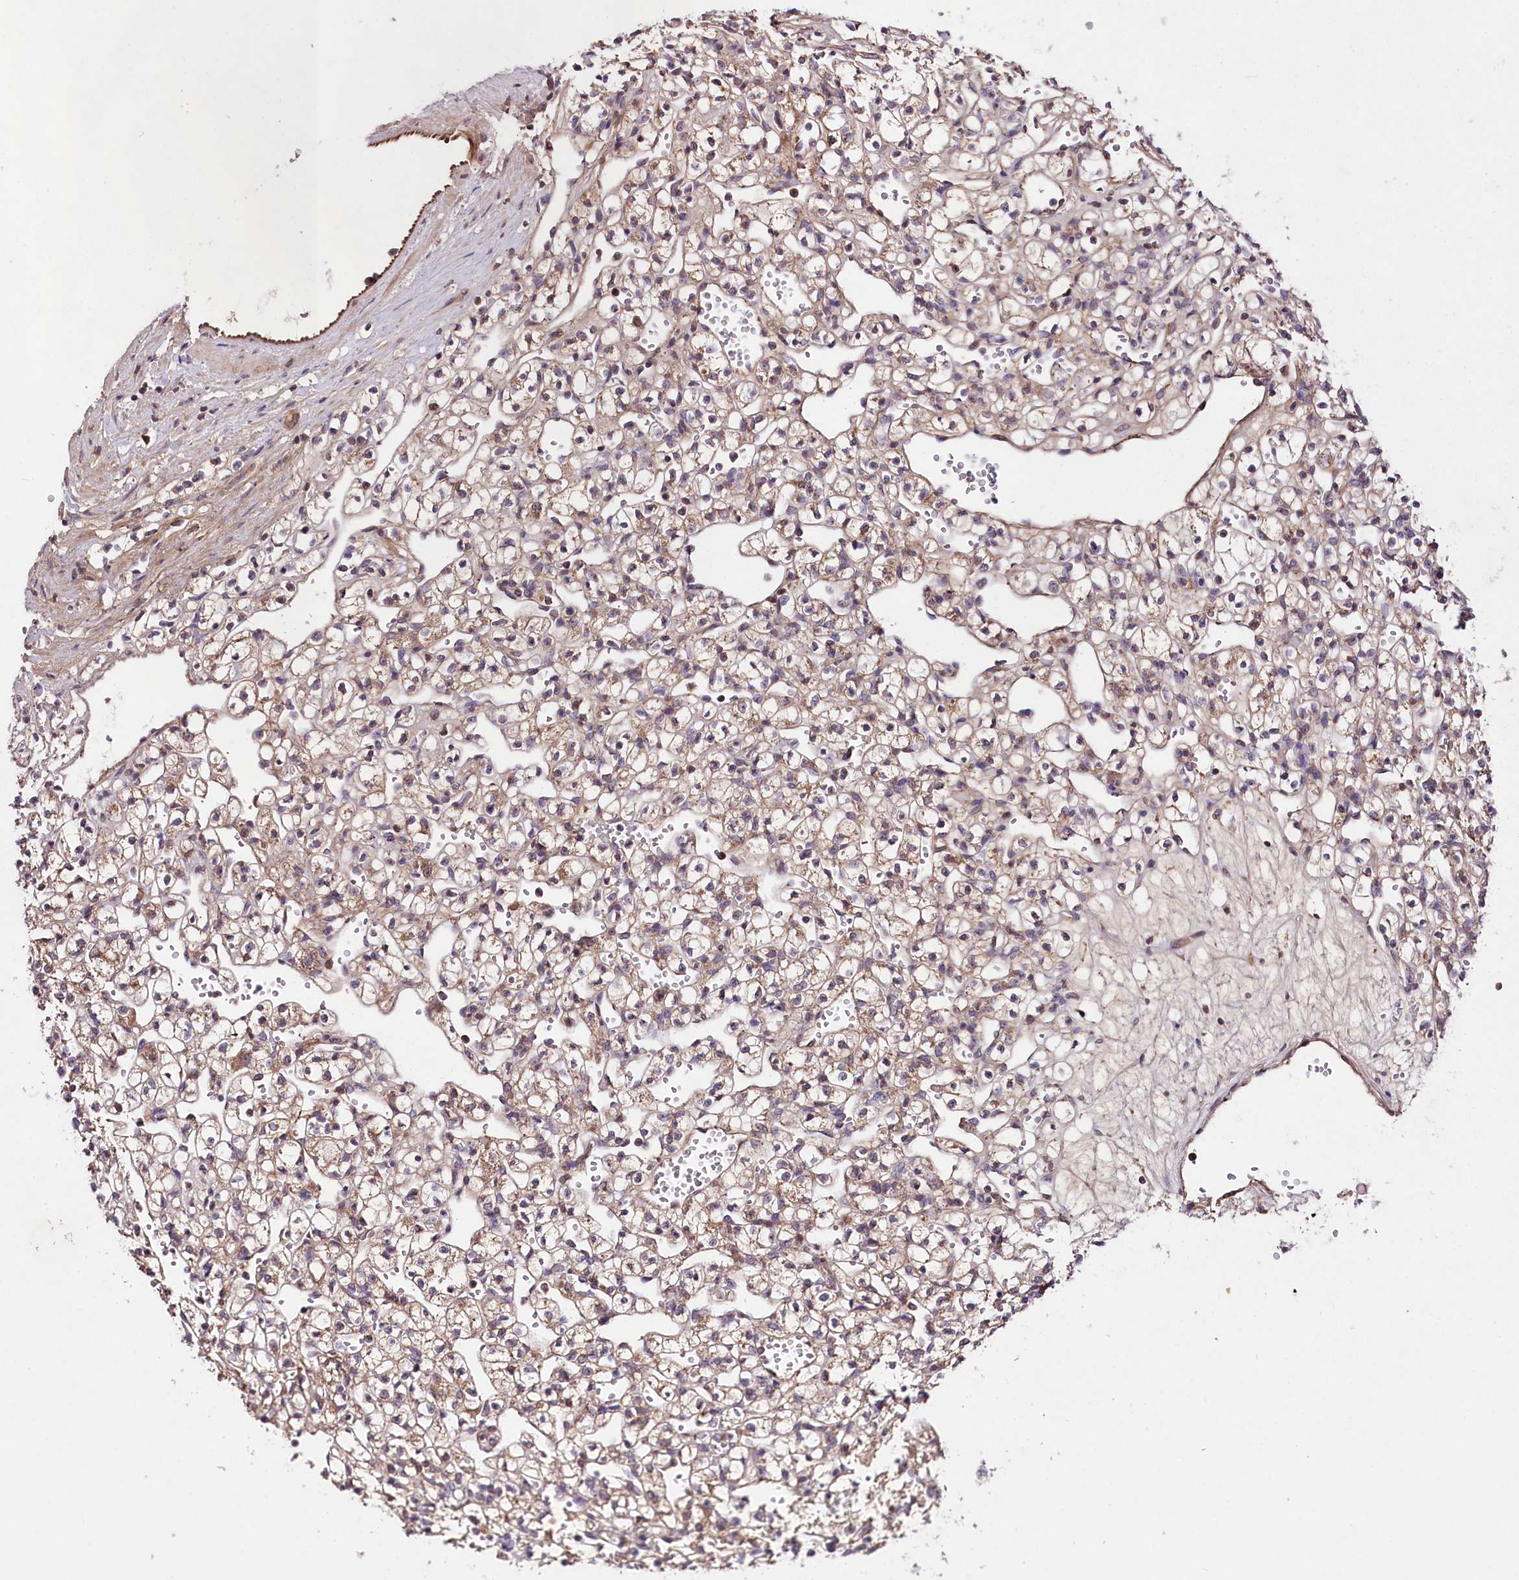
{"staining": {"intensity": "weak", "quantity": "25%-75%", "location": "cytoplasmic/membranous"}, "tissue": "renal cancer", "cell_type": "Tumor cells", "image_type": "cancer", "snomed": [{"axis": "morphology", "description": "Adenocarcinoma, NOS"}, {"axis": "topography", "description": "Kidney"}], "caption": "The photomicrograph displays a brown stain indicating the presence of a protein in the cytoplasmic/membranous of tumor cells in adenocarcinoma (renal).", "gene": "TNPO3", "patient": {"sex": "female", "age": 59}}